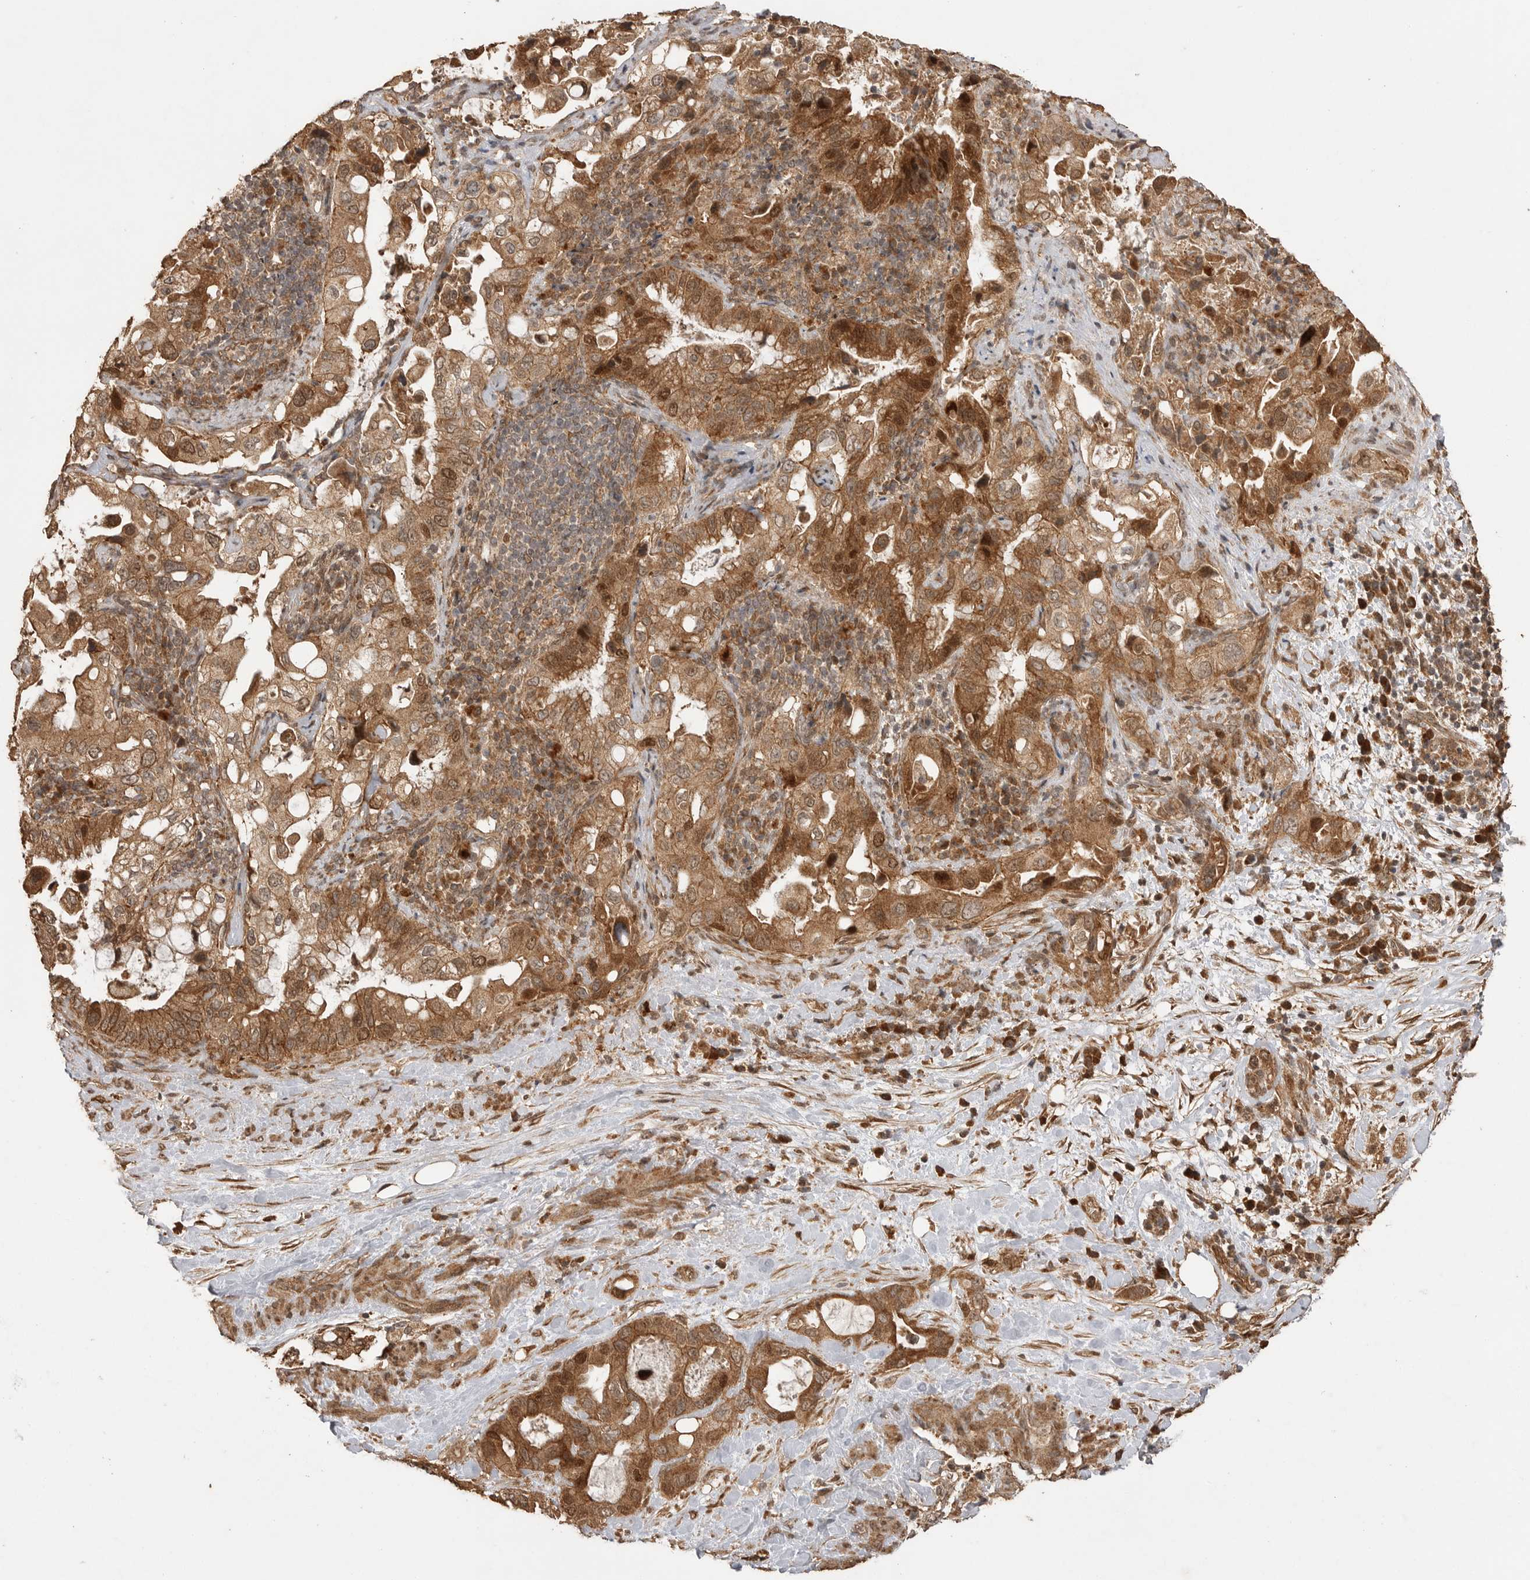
{"staining": {"intensity": "moderate", "quantity": ">75%", "location": "cytoplasmic/membranous,nuclear"}, "tissue": "pancreatic cancer", "cell_type": "Tumor cells", "image_type": "cancer", "snomed": [{"axis": "morphology", "description": "Inflammation, NOS"}, {"axis": "morphology", "description": "Adenocarcinoma, NOS"}, {"axis": "topography", "description": "Pancreas"}], "caption": "This image reveals pancreatic adenocarcinoma stained with immunohistochemistry to label a protein in brown. The cytoplasmic/membranous and nuclear of tumor cells show moderate positivity for the protein. Nuclei are counter-stained blue.", "gene": "BOC", "patient": {"sex": "female", "age": 56}}